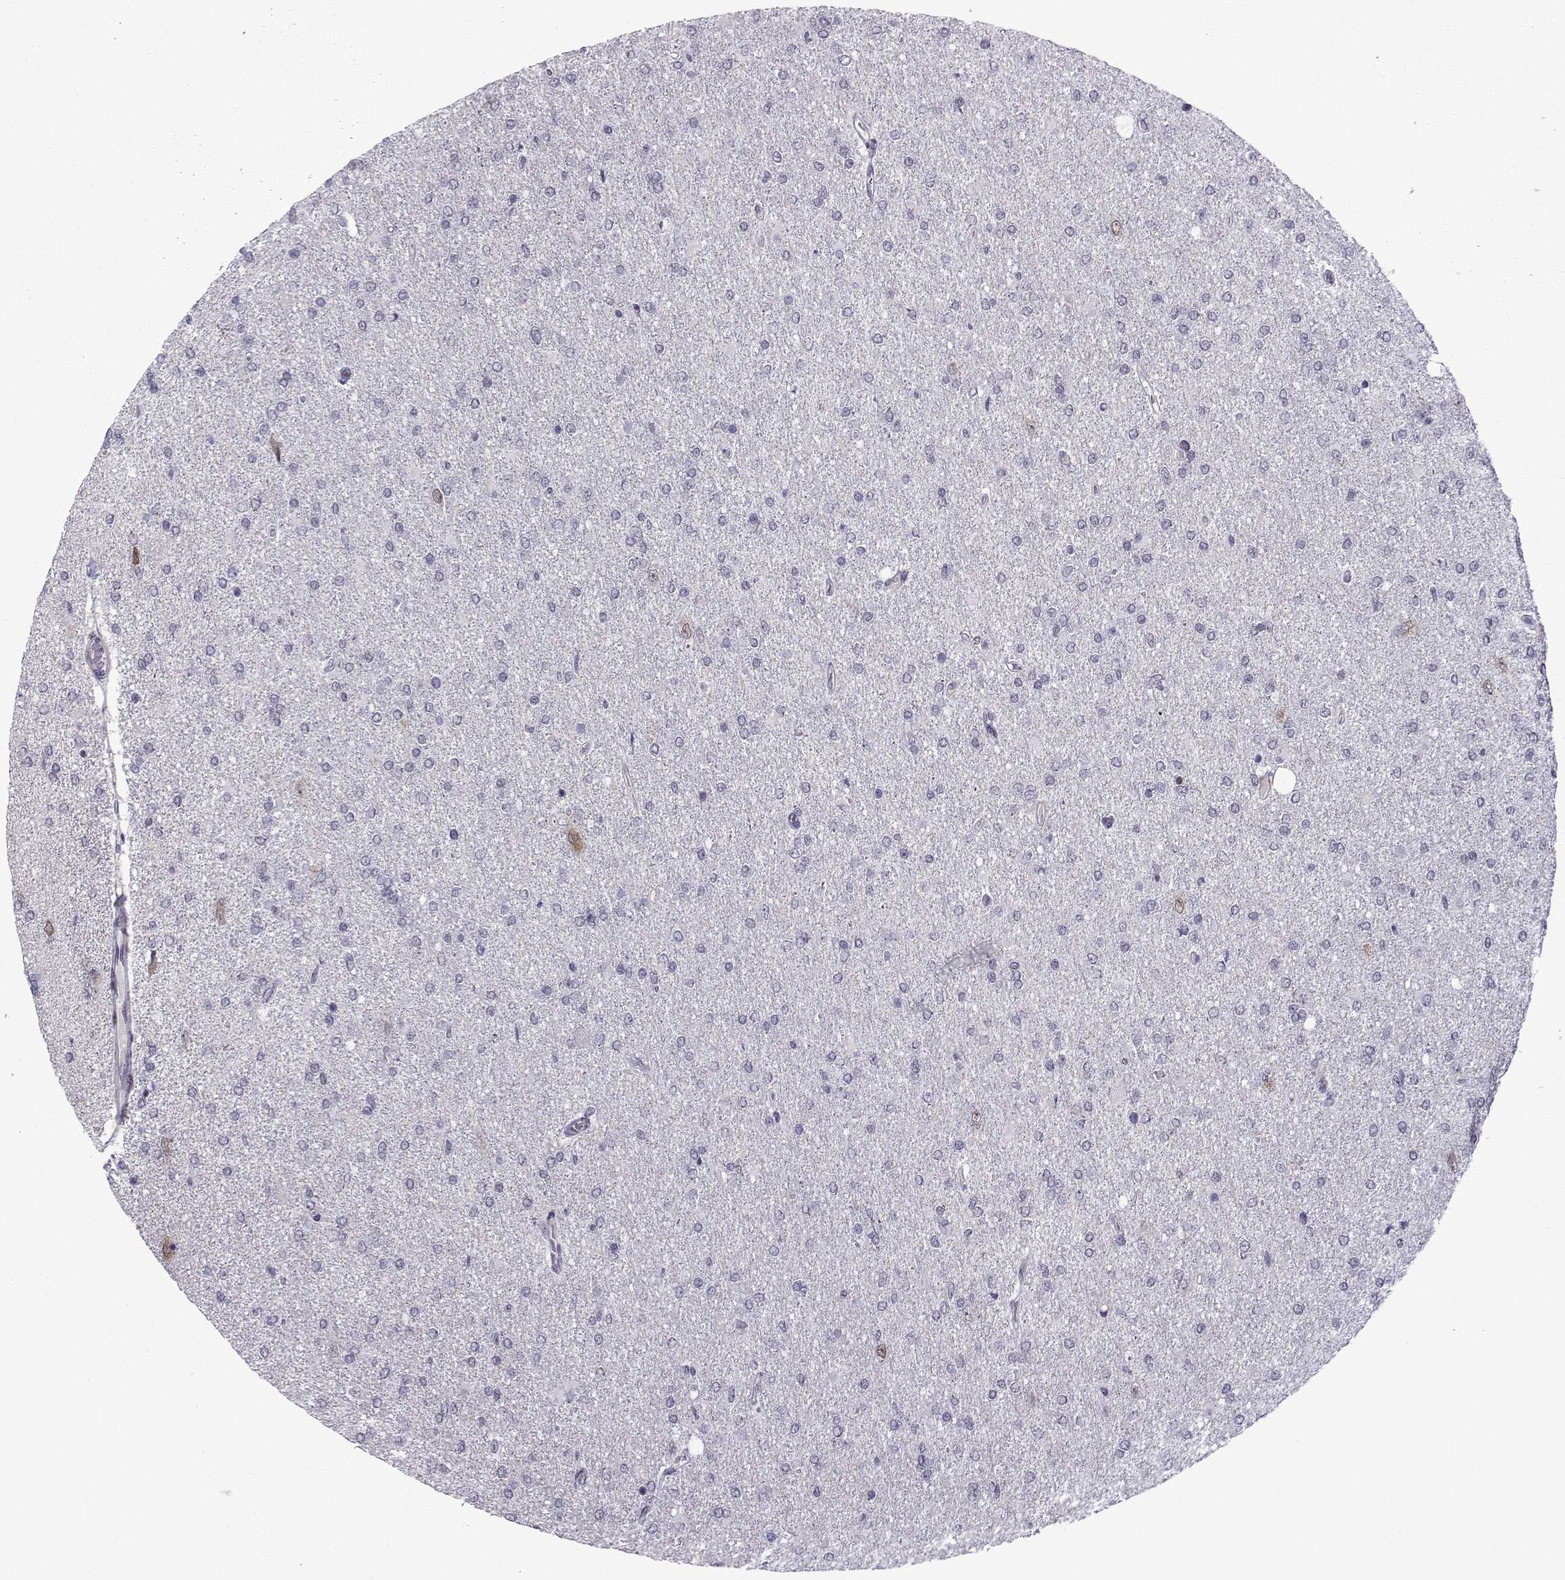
{"staining": {"intensity": "negative", "quantity": "none", "location": "none"}, "tissue": "glioma", "cell_type": "Tumor cells", "image_type": "cancer", "snomed": [{"axis": "morphology", "description": "Glioma, malignant, High grade"}, {"axis": "topography", "description": "Cerebral cortex"}], "caption": "Malignant glioma (high-grade) stained for a protein using IHC demonstrates no positivity tumor cells.", "gene": "RBM24", "patient": {"sex": "male", "age": 70}}